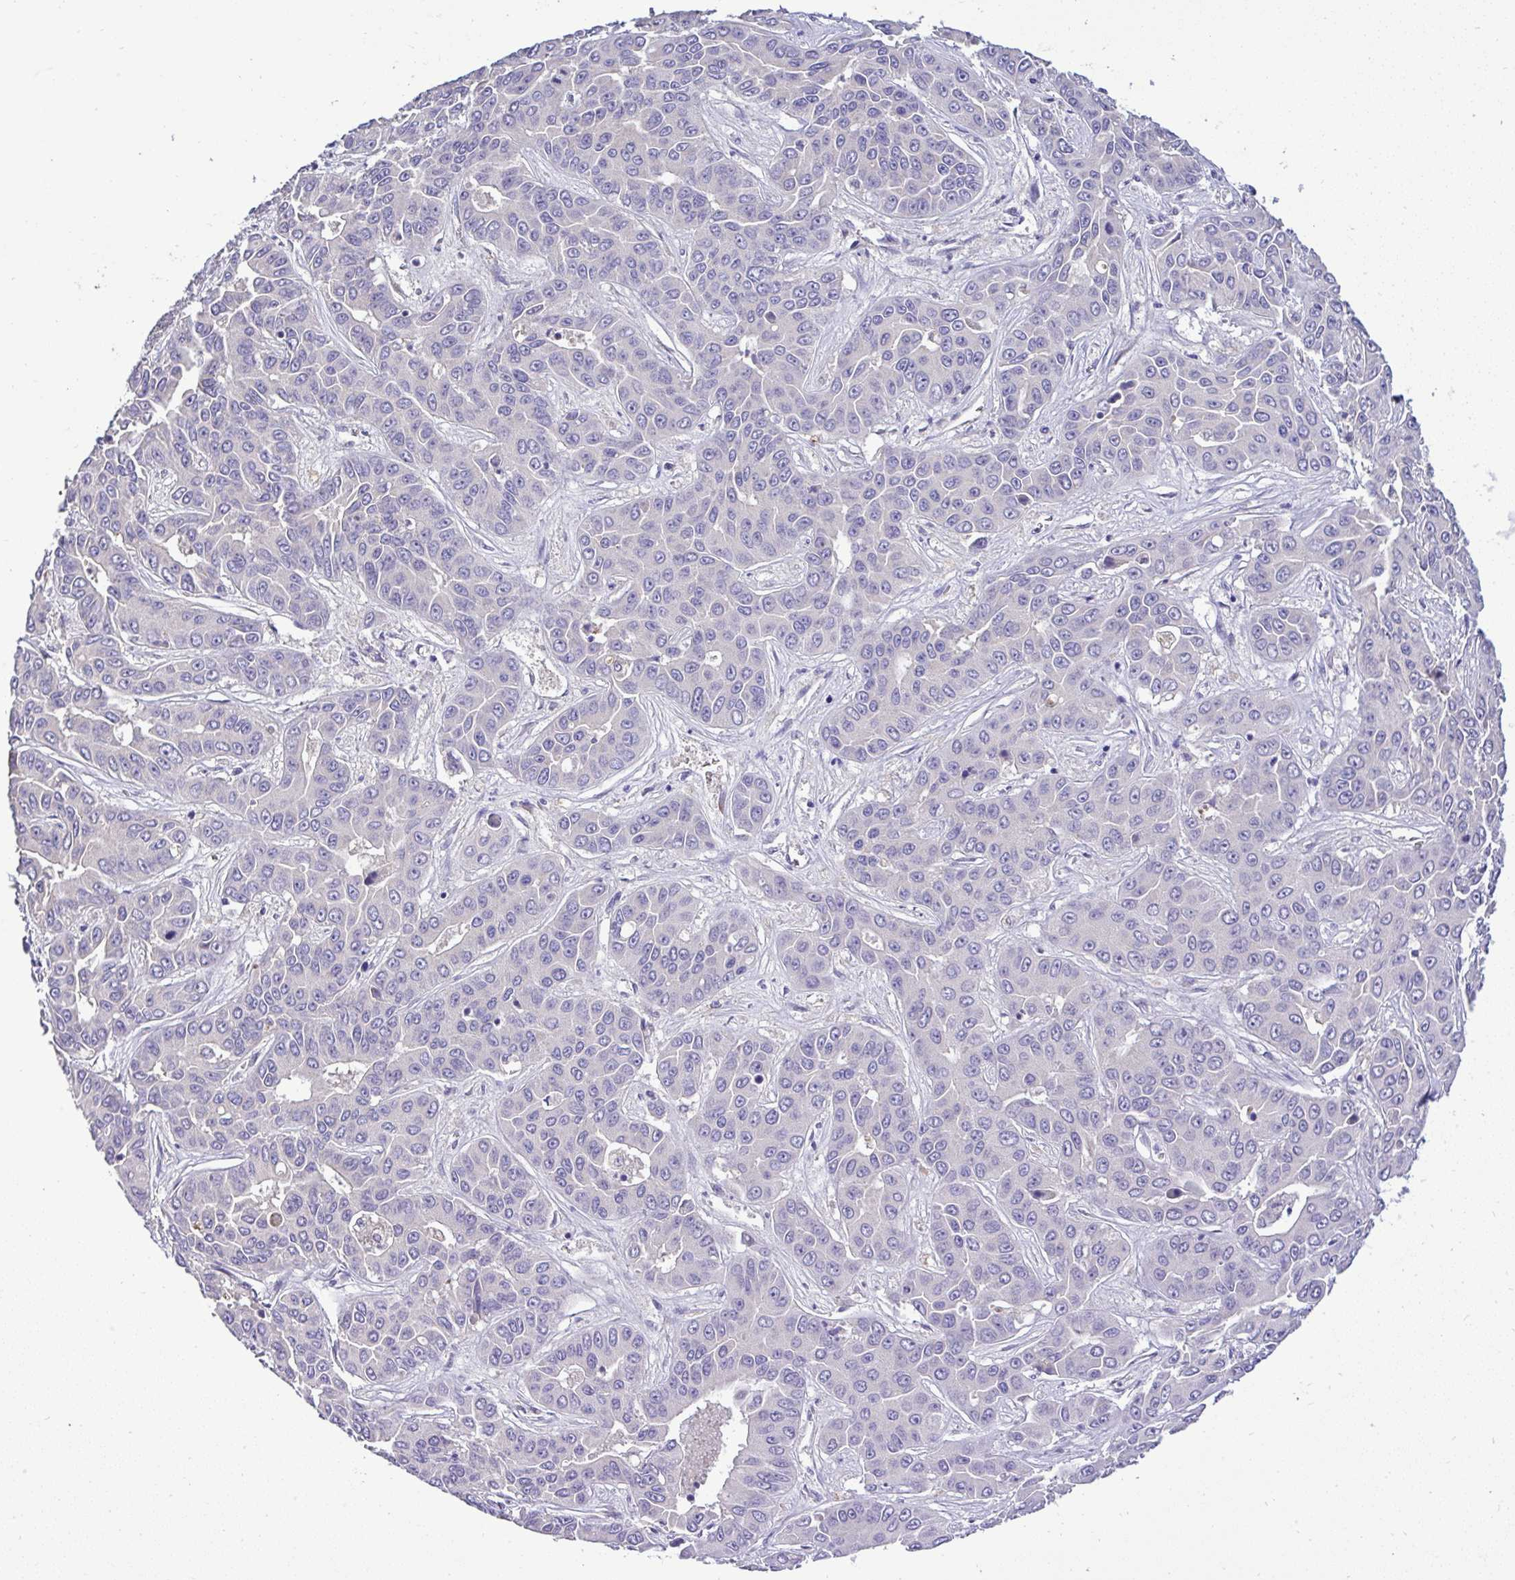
{"staining": {"intensity": "negative", "quantity": "none", "location": "none"}, "tissue": "liver cancer", "cell_type": "Tumor cells", "image_type": "cancer", "snomed": [{"axis": "morphology", "description": "Cholangiocarcinoma"}, {"axis": "topography", "description": "Liver"}], "caption": "IHC micrograph of human liver cancer stained for a protein (brown), which demonstrates no expression in tumor cells. (Brightfield microscopy of DAB immunohistochemistry (IHC) at high magnification).", "gene": "ST8SIA2", "patient": {"sex": "female", "age": 52}}